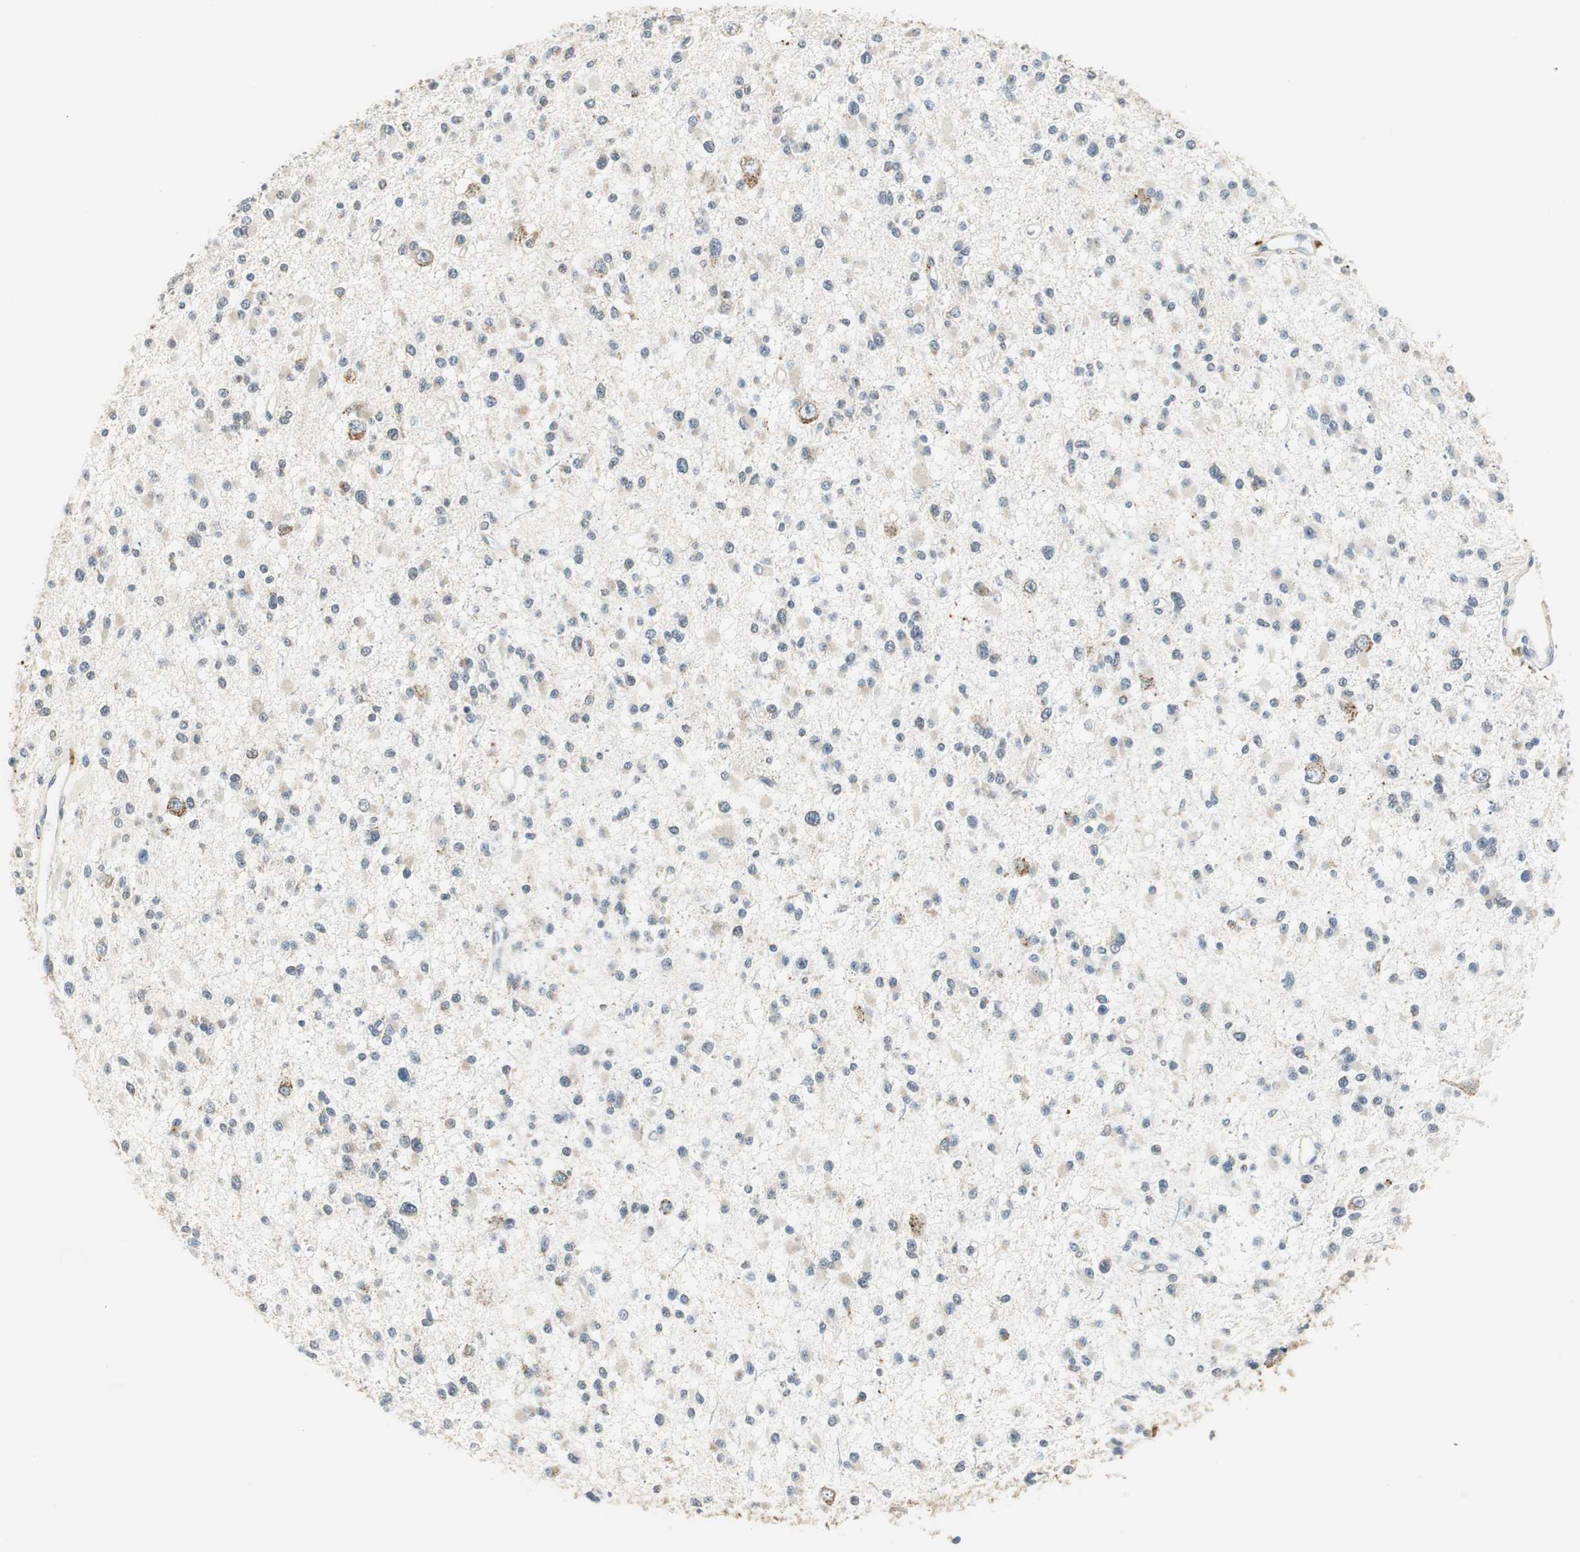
{"staining": {"intensity": "weak", "quantity": "<25%", "location": "cytoplasmic/membranous"}, "tissue": "glioma", "cell_type": "Tumor cells", "image_type": "cancer", "snomed": [{"axis": "morphology", "description": "Glioma, malignant, Low grade"}, {"axis": "topography", "description": "Brain"}], "caption": "Low-grade glioma (malignant) was stained to show a protein in brown. There is no significant expression in tumor cells.", "gene": "NIT1", "patient": {"sex": "female", "age": 22}}